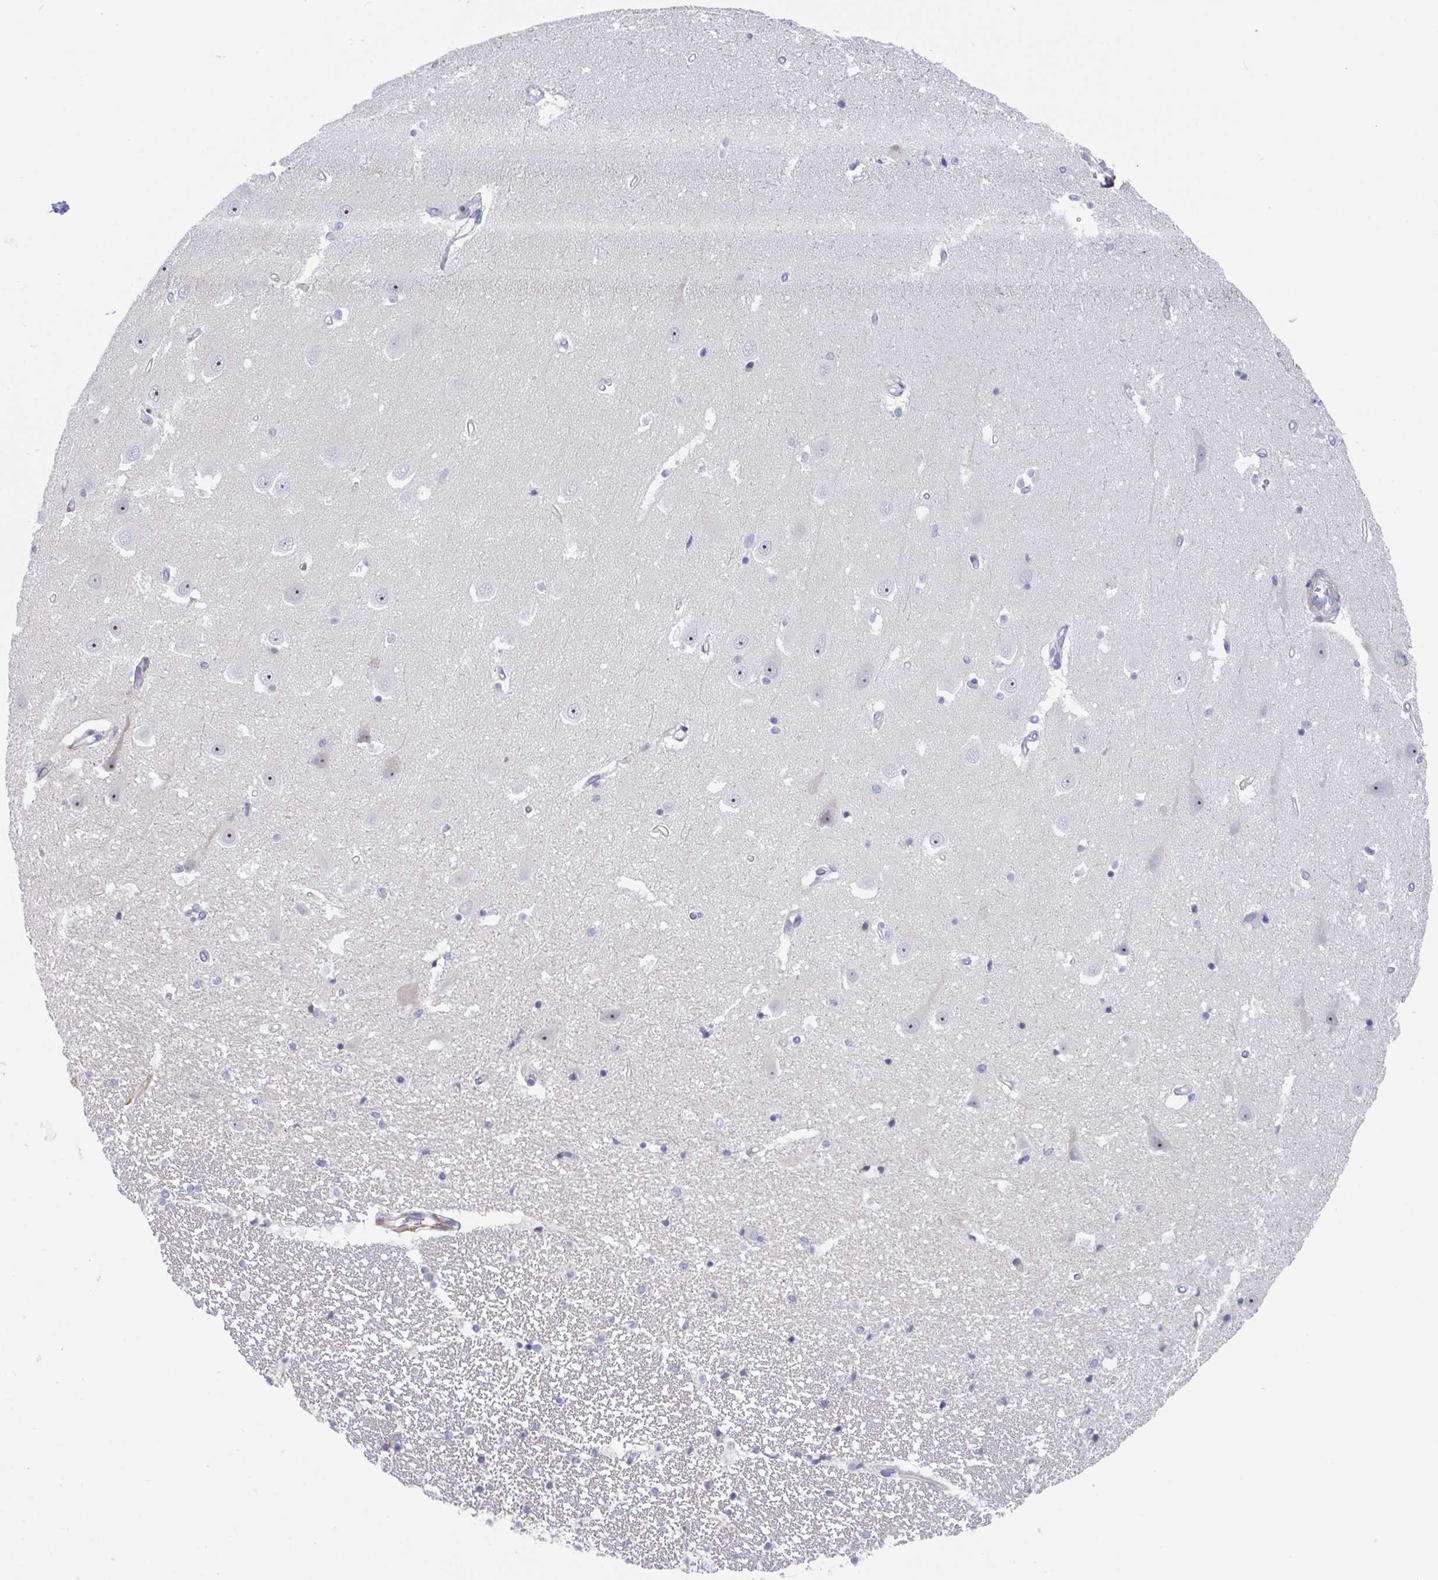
{"staining": {"intensity": "negative", "quantity": "none", "location": "none"}, "tissue": "hippocampus", "cell_type": "Glial cells", "image_type": "normal", "snomed": [{"axis": "morphology", "description": "Normal tissue, NOS"}, {"axis": "topography", "description": "Hippocampus"}], "caption": "DAB (3,3'-diaminobenzidine) immunohistochemical staining of normal hippocampus displays no significant staining in glial cells. (DAB (3,3'-diaminobenzidine) IHC with hematoxylin counter stain).", "gene": "DUXA", "patient": {"sex": "male", "age": 63}}